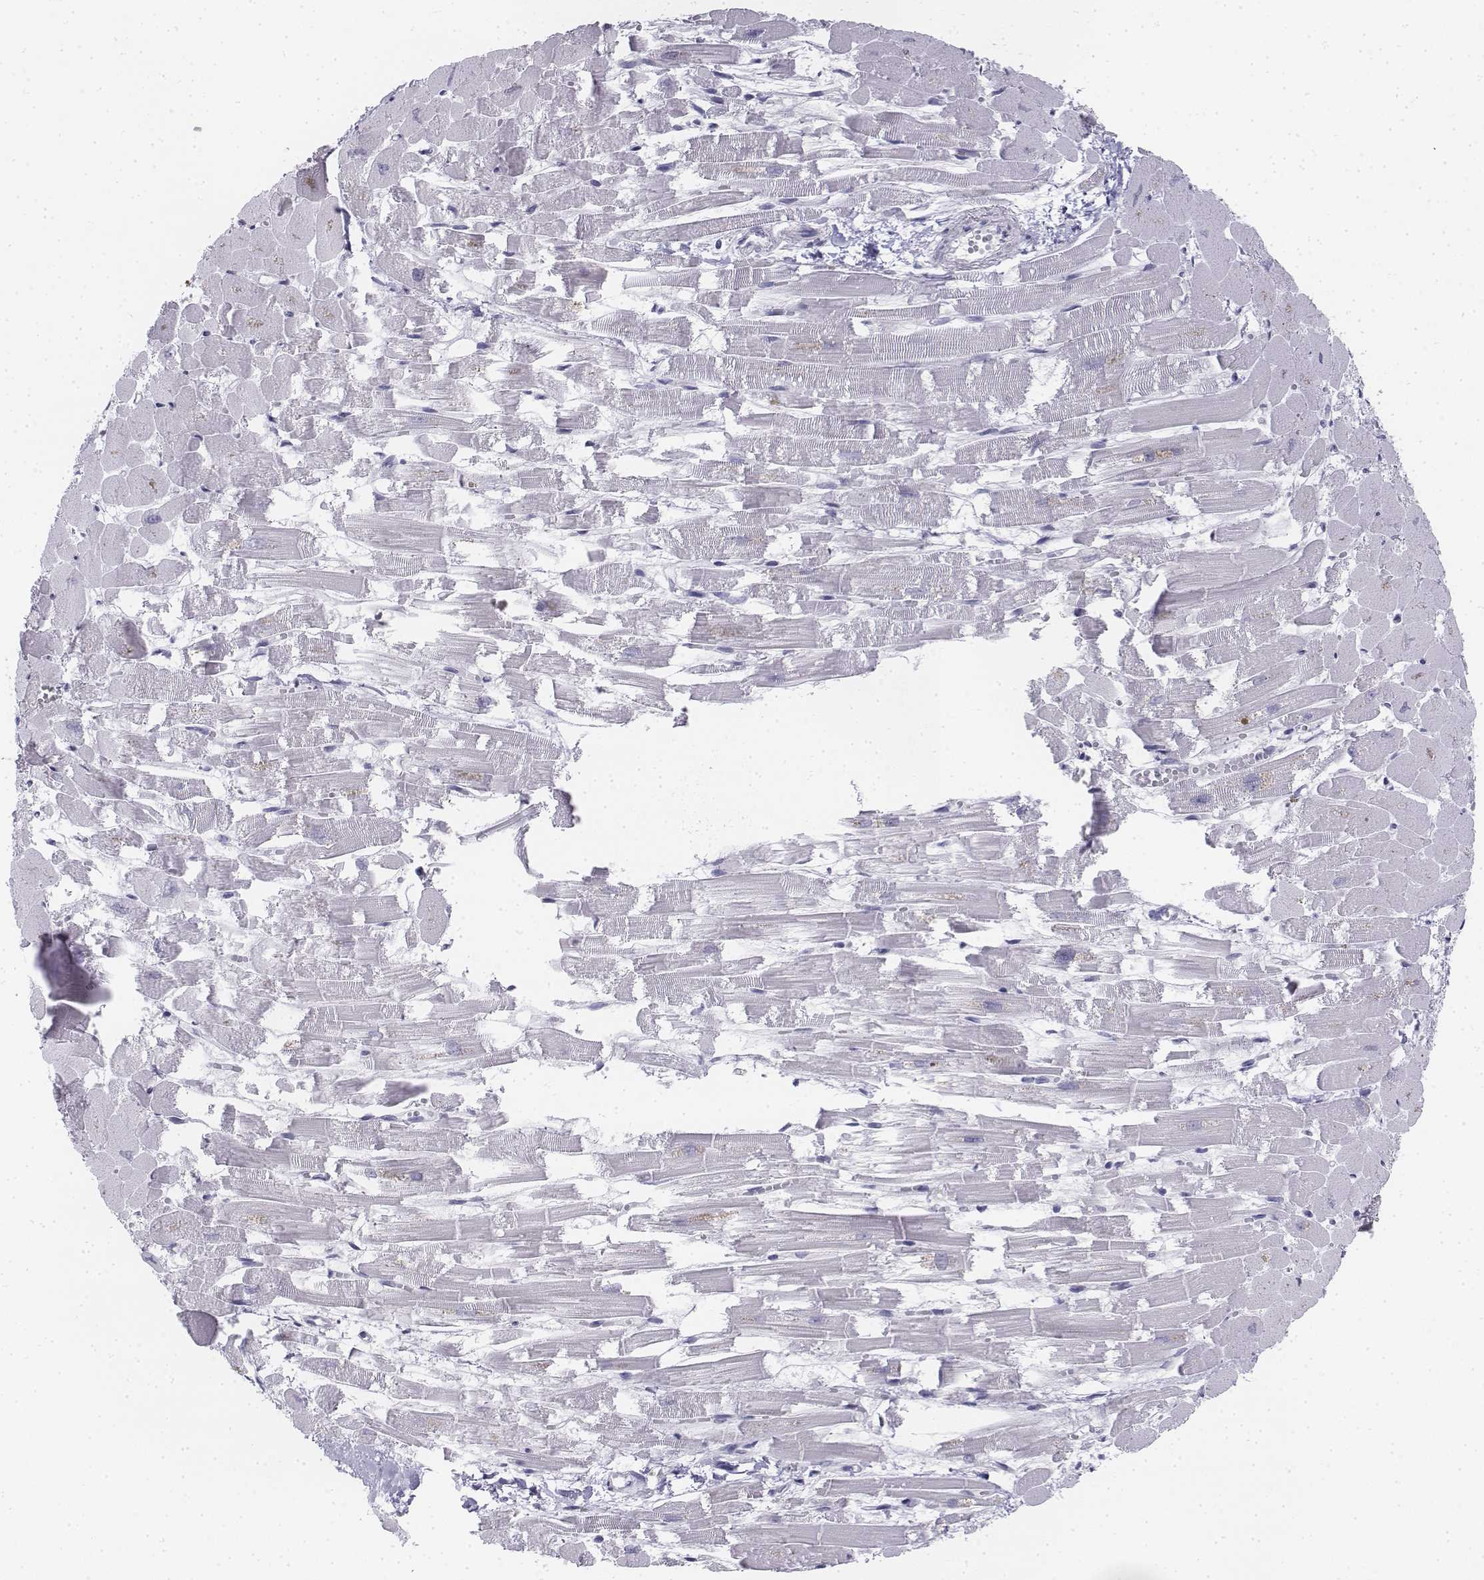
{"staining": {"intensity": "negative", "quantity": "none", "location": "none"}, "tissue": "heart muscle", "cell_type": "Cardiomyocytes", "image_type": "normal", "snomed": [{"axis": "morphology", "description": "Normal tissue, NOS"}, {"axis": "topography", "description": "Heart"}], "caption": "The IHC image has no significant positivity in cardiomyocytes of heart muscle. (DAB immunohistochemistry (IHC) with hematoxylin counter stain).", "gene": "PENK", "patient": {"sex": "female", "age": 52}}